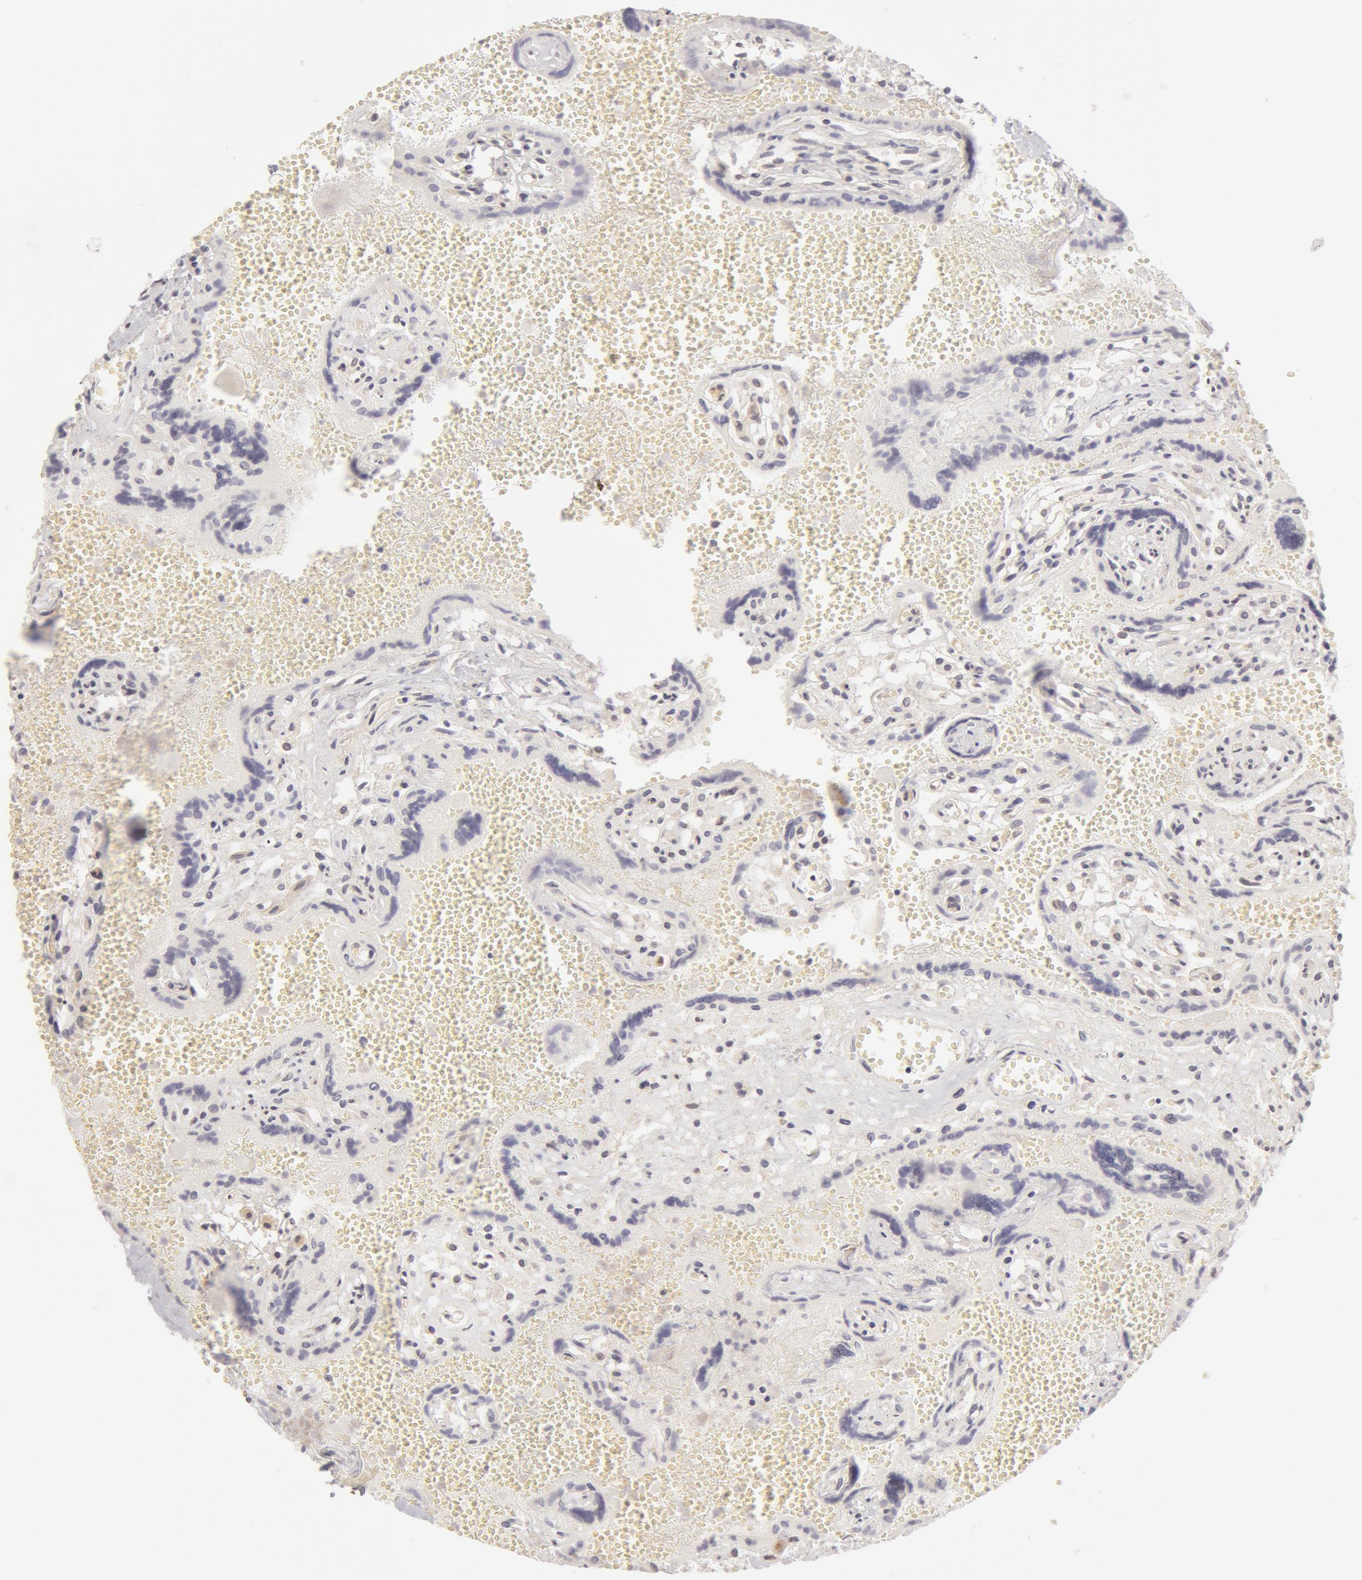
{"staining": {"intensity": "weak", "quantity": "25%-75%", "location": "cytoplasmic/membranous"}, "tissue": "placenta", "cell_type": "Decidual cells", "image_type": "normal", "snomed": [{"axis": "morphology", "description": "Normal tissue, NOS"}, {"axis": "topography", "description": "Placenta"}], "caption": "Immunohistochemistry (DAB (3,3'-diaminobenzidine)) staining of benign placenta demonstrates weak cytoplasmic/membranous protein staining in about 25%-75% of decidual cells.", "gene": "ADAM10", "patient": {"sex": "female", "age": 40}}